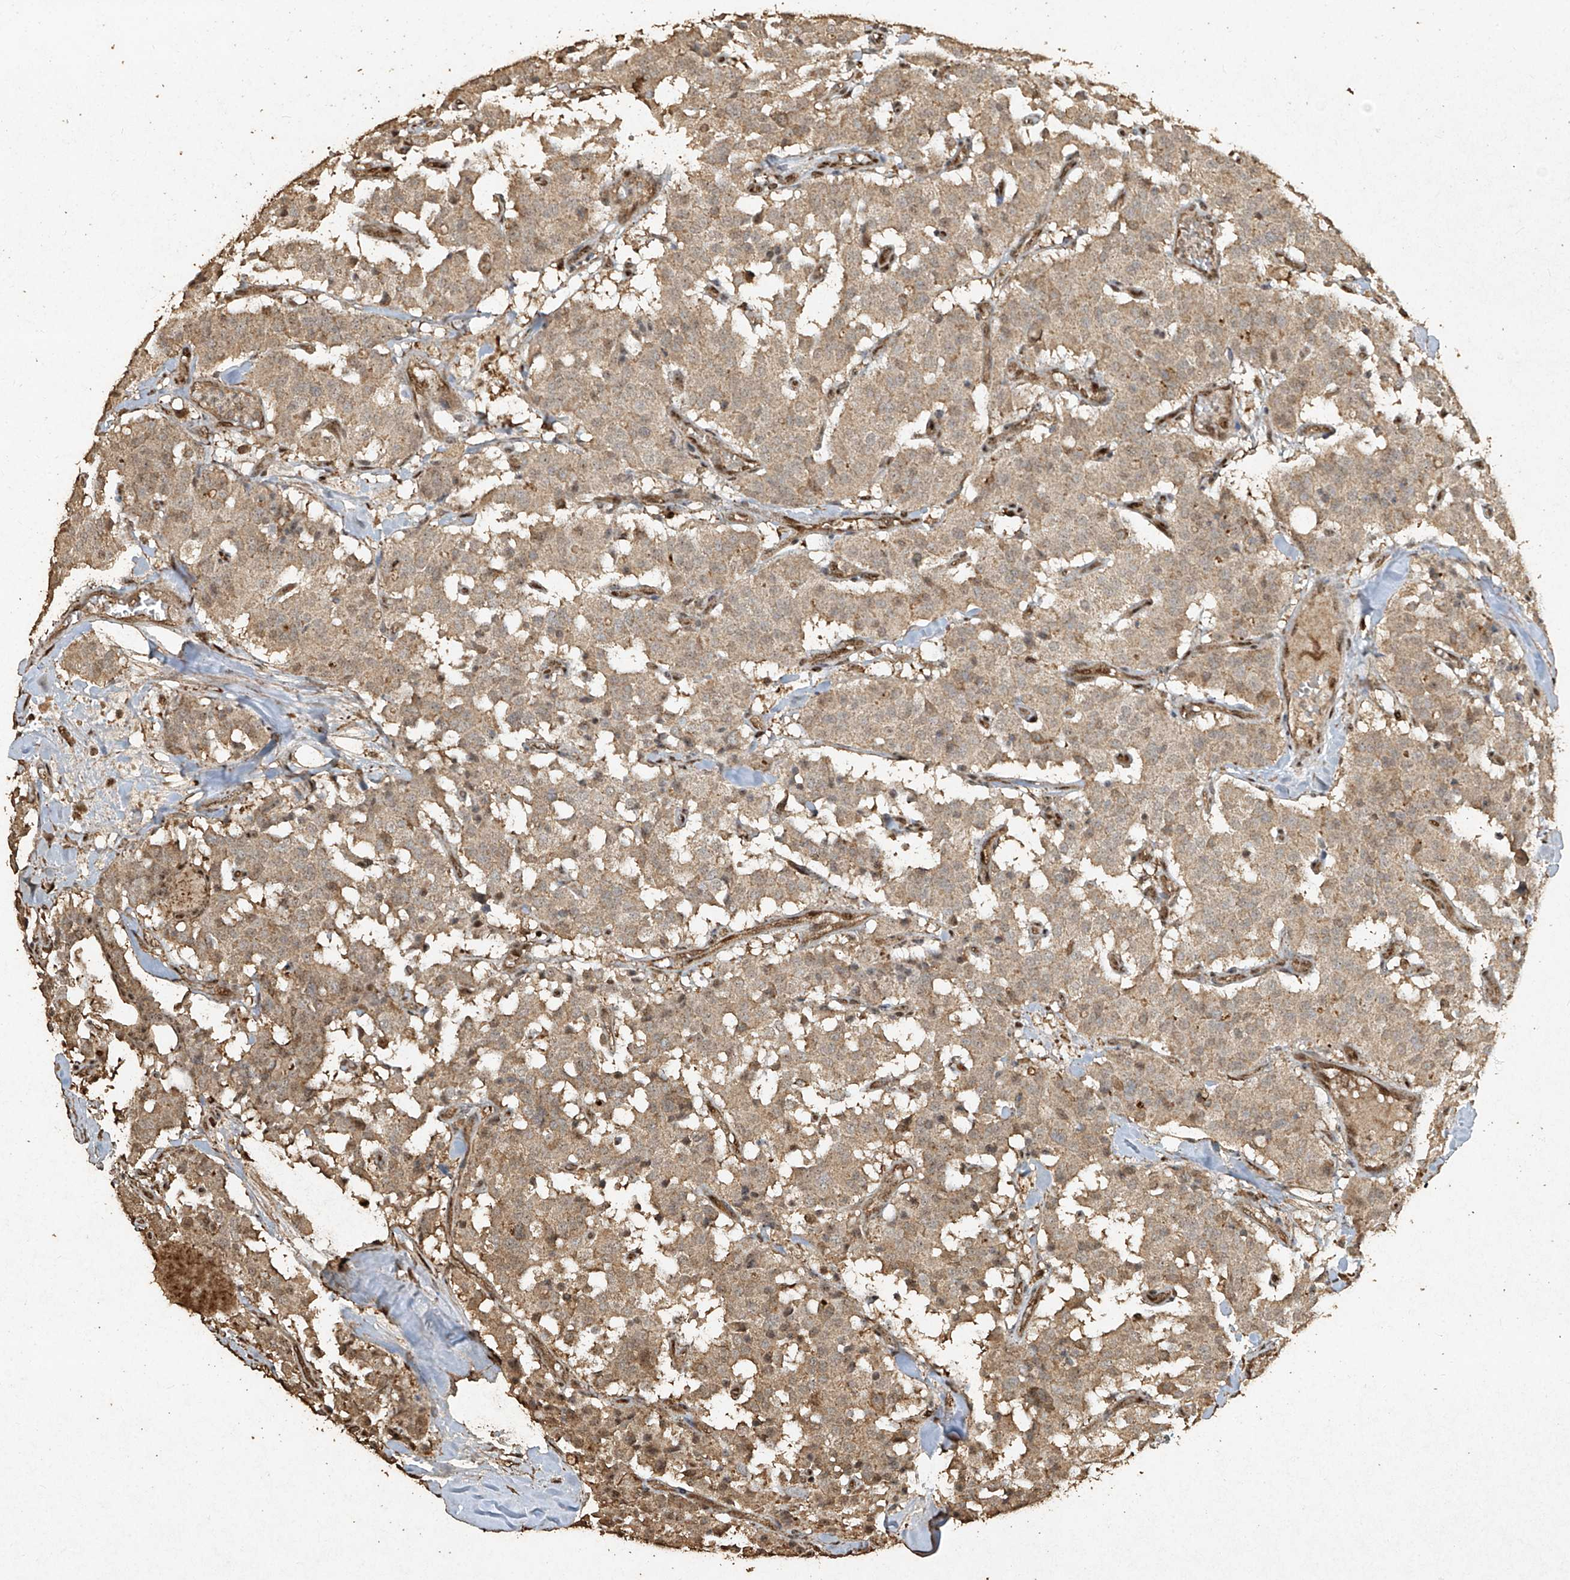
{"staining": {"intensity": "negative", "quantity": "none", "location": "none"}, "tissue": "carcinoid", "cell_type": "Tumor cells", "image_type": "cancer", "snomed": [{"axis": "morphology", "description": "Carcinoid, malignant, NOS"}, {"axis": "topography", "description": "Lung"}], "caption": "Immunohistochemistry (IHC) histopathology image of neoplastic tissue: human malignant carcinoid stained with DAB (3,3'-diaminobenzidine) reveals no significant protein staining in tumor cells.", "gene": "ERBB3", "patient": {"sex": "male", "age": 30}}